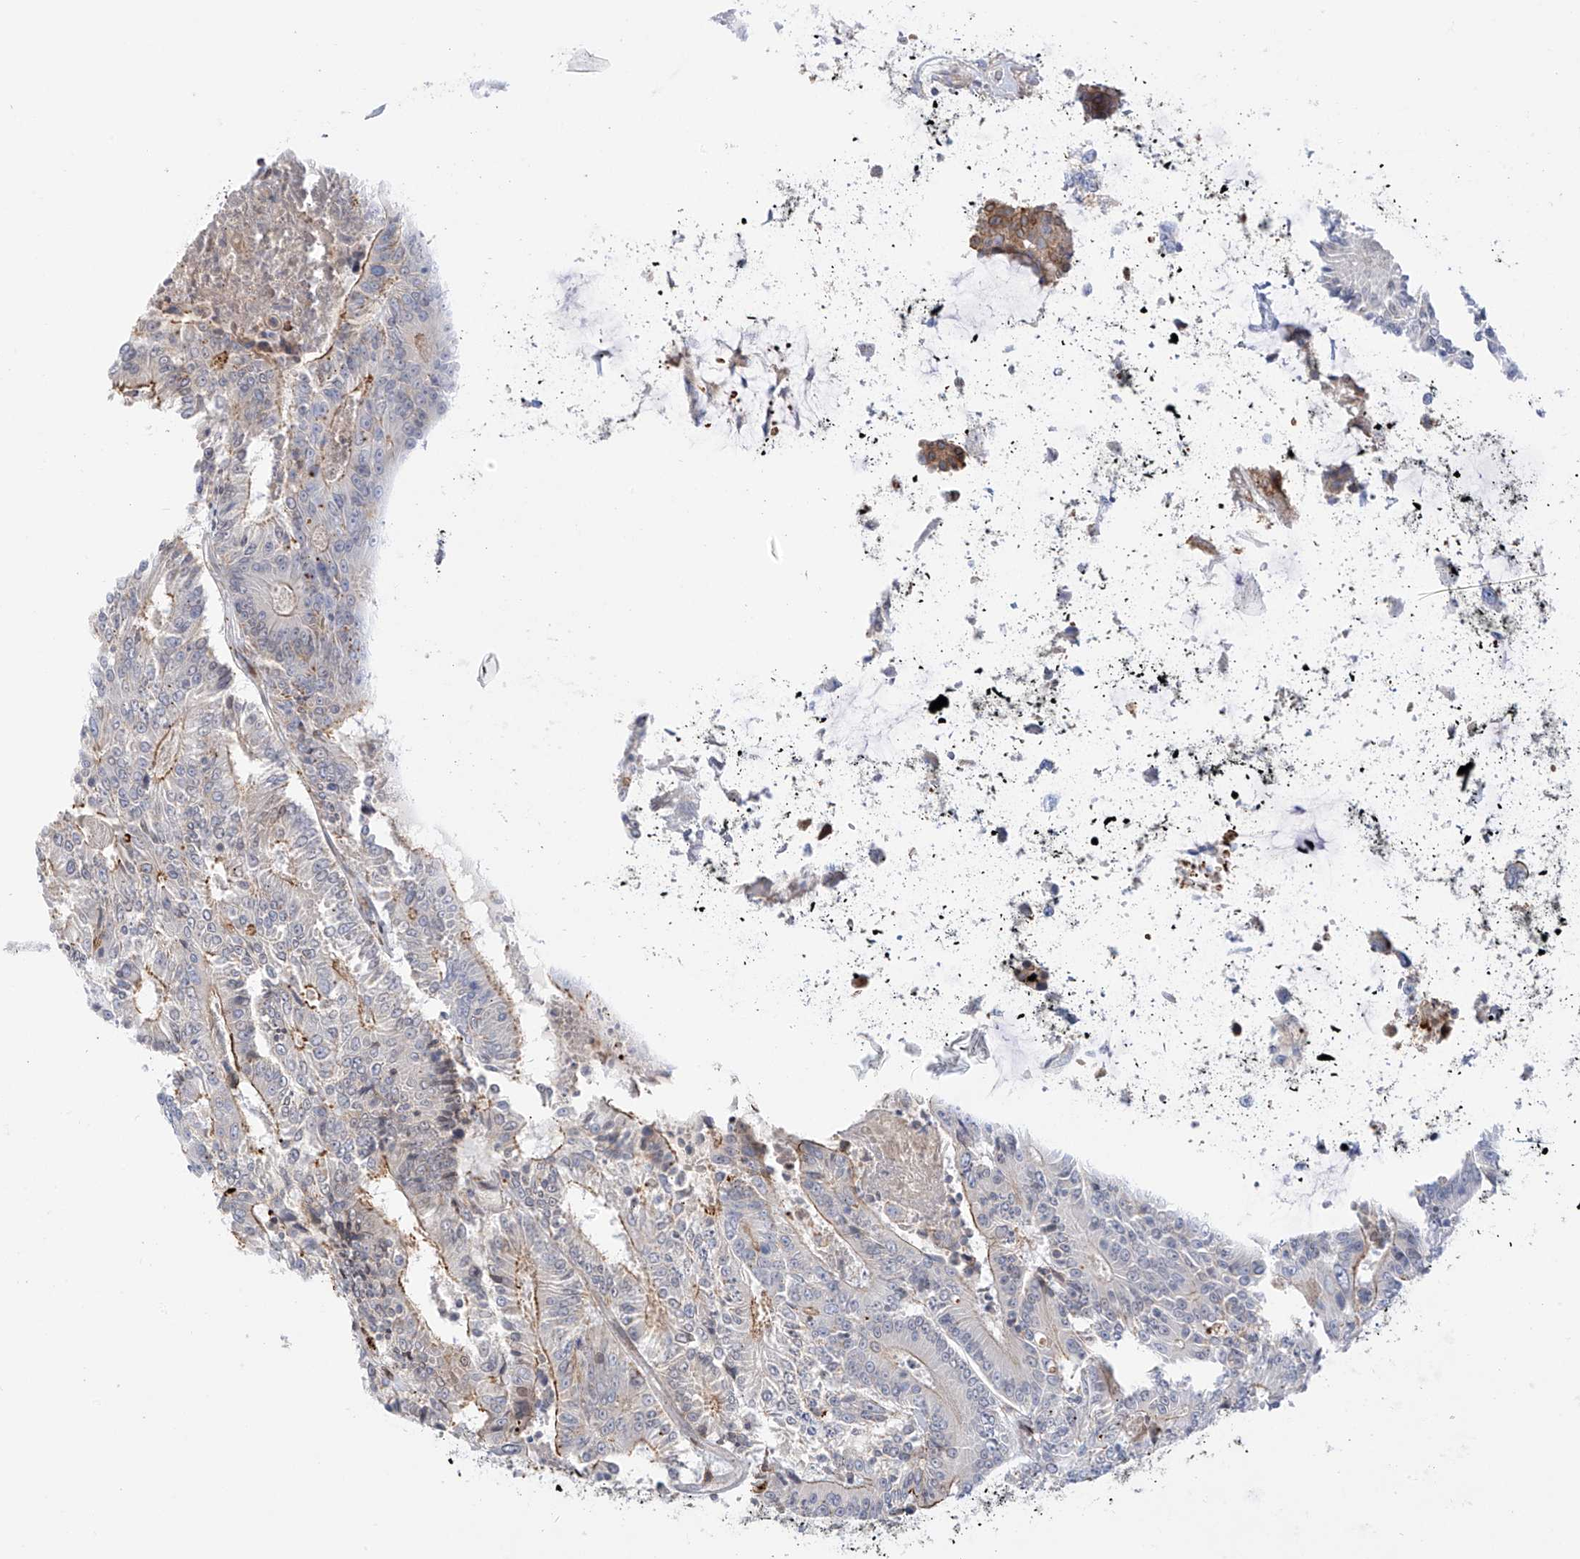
{"staining": {"intensity": "moderate", "quantity": "<25%", "location": "cytoplasmic/membranous"}, "tissue": "colorectal cancer", "cell_type": "Tumor cells", "image_type": "cancer", "snomed": [{"axis": "morphology", "description": "Adenocarcinoma, NOS"}, {"axis": "topography", "description": "Colon"}], "caption": "Brown immunohistochemical staining in colorectal adenocarcinoma reveals moderate cytoplasmic/membranous staining in approximately <25% of tumor cells. (DAB (3,3'-diaminobenzidine) = brown stain, brightfield microscopy at high magnification).", "gene": "PCYOX1", "patient": {"sex": "male", "age": 83}}